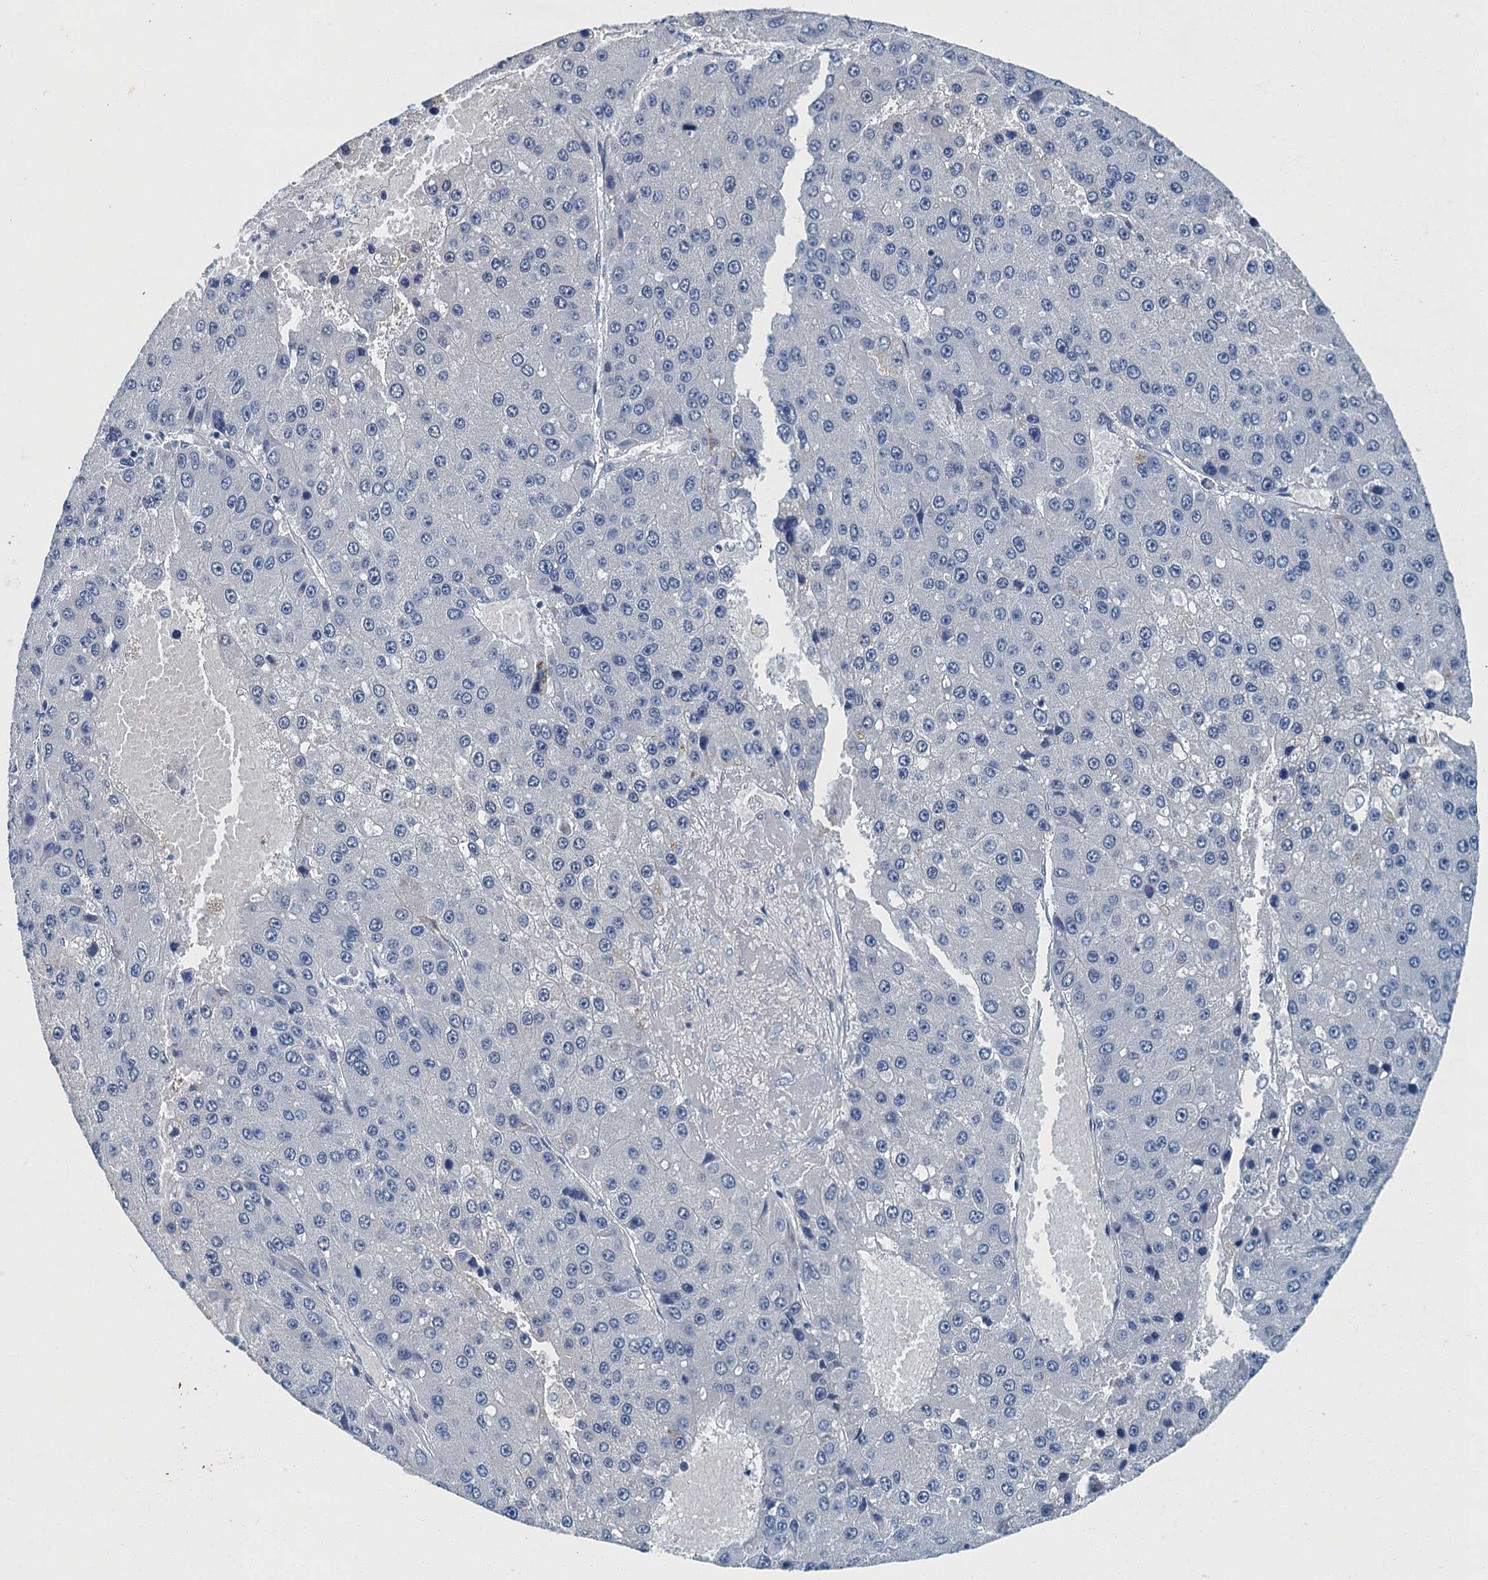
{"staining": {"intensity": "negative", "quantity": "none", "location": "none"}, "tissue": "liver cancer", "cell_type": "Tumor cells", "image_type": "cancer", "snomed": [{"axis": "morphology", "description": "Carcinoma, Hepatocellular, NOS"}, {"axis": "topography", "description": "Liver"}], "caption": "An IHC micrograph of liver cancer is shown. There is no staining in tumor cells of liver cancer. Nuclei are stained in blue.", "gene": "GADL1", "patient": {"sex": "female", "age": 73}}